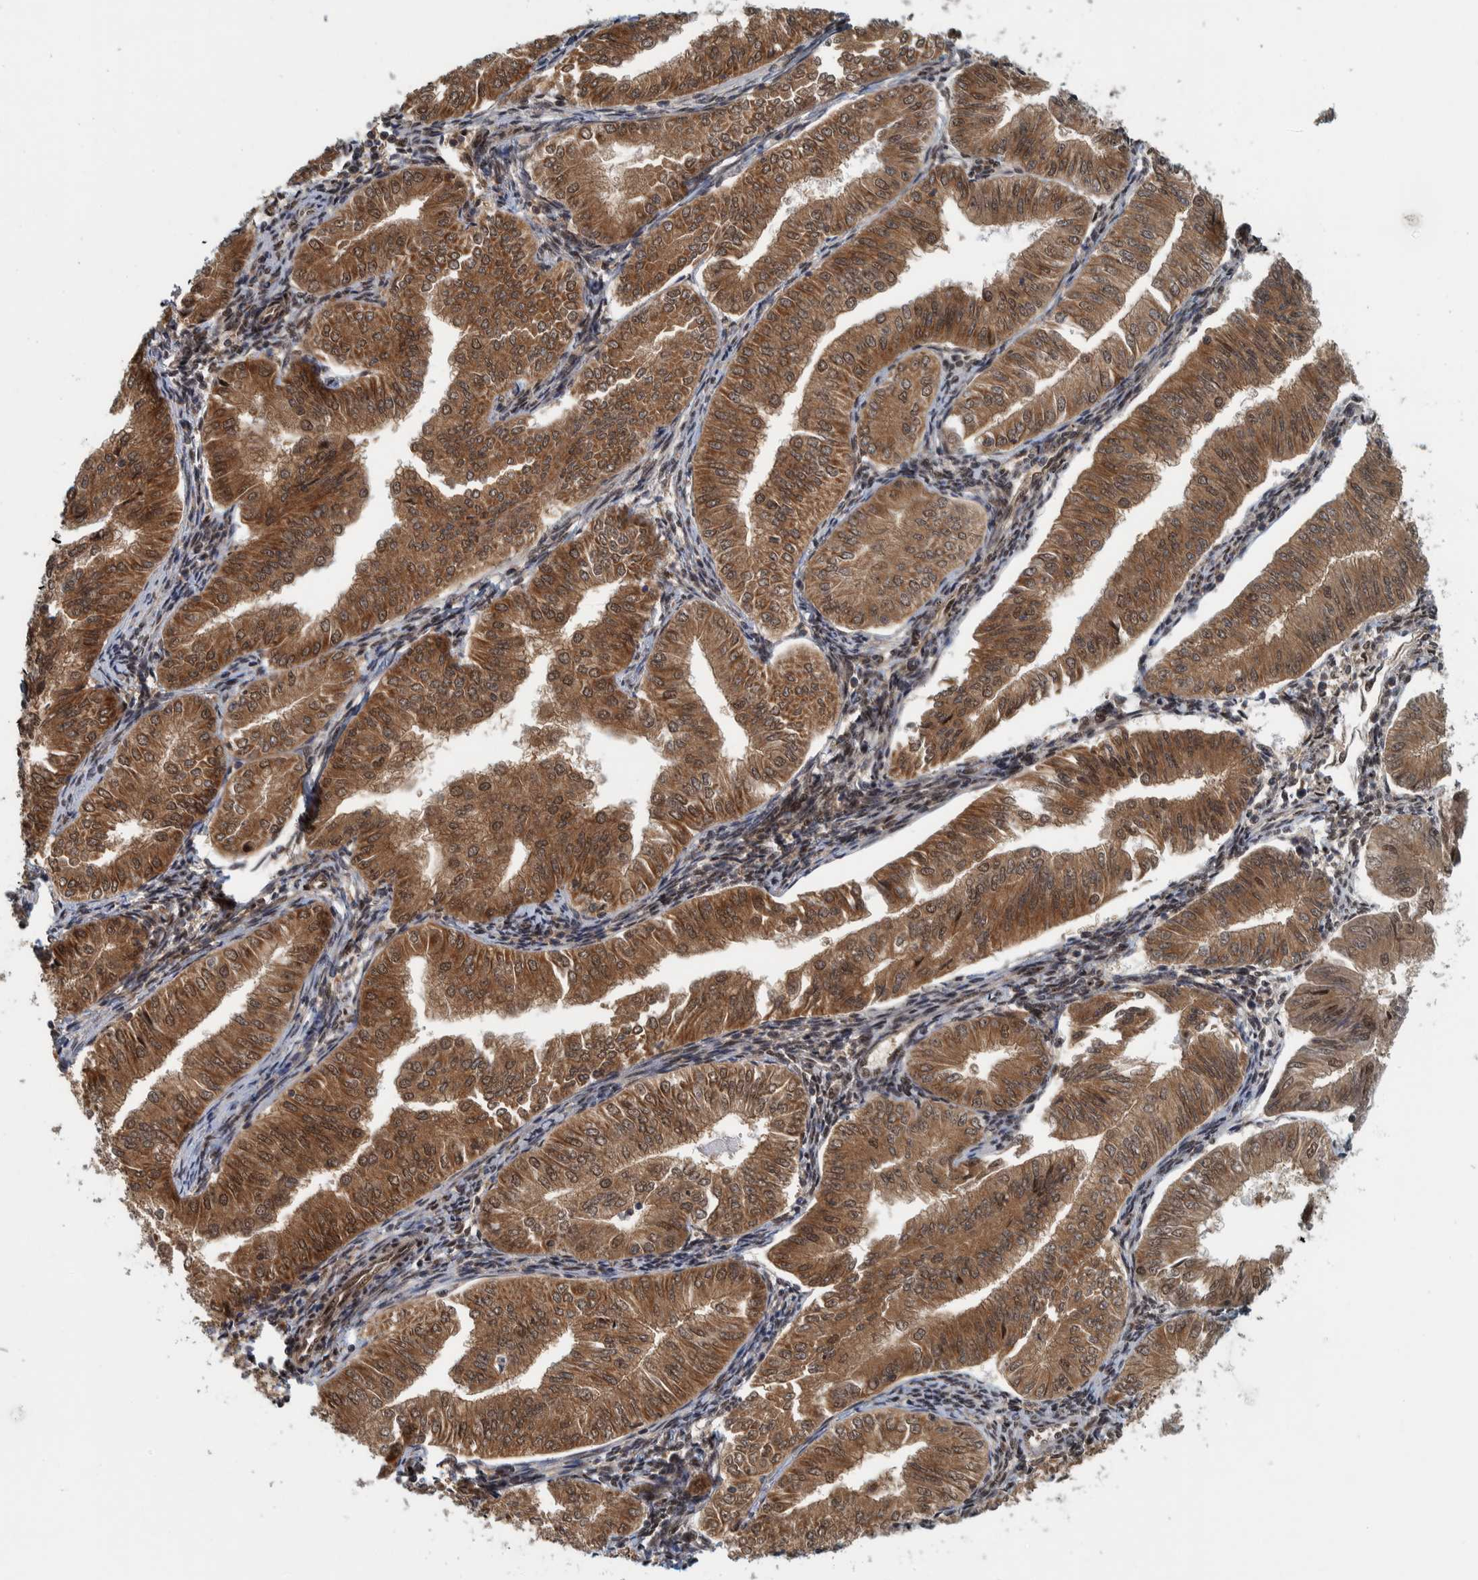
{"staining": {"intensity": "moderate", "quantity": ">75%", "location": "cytoplasmic/membranous"}, "tissue": "endometrial cancer", "cell_type": "Tumor cells", "image_type": "cancer", "snomed": [{"axis": "morphology", "description": "Normal tissue, NOS"}, {"axis": "morphology", "description": "Adenocarcinoma, NOS"}, {"axis": "topography", "description": "Endometrium"}], "caption": "A medium amount of moderate cytoplasmic/membranous expression is present in approximately >75% of tumor cells in endometrial adenocarcinoma tissue.", "gene": "COPS3", "patient": {"sex": "female", "age": 53}}